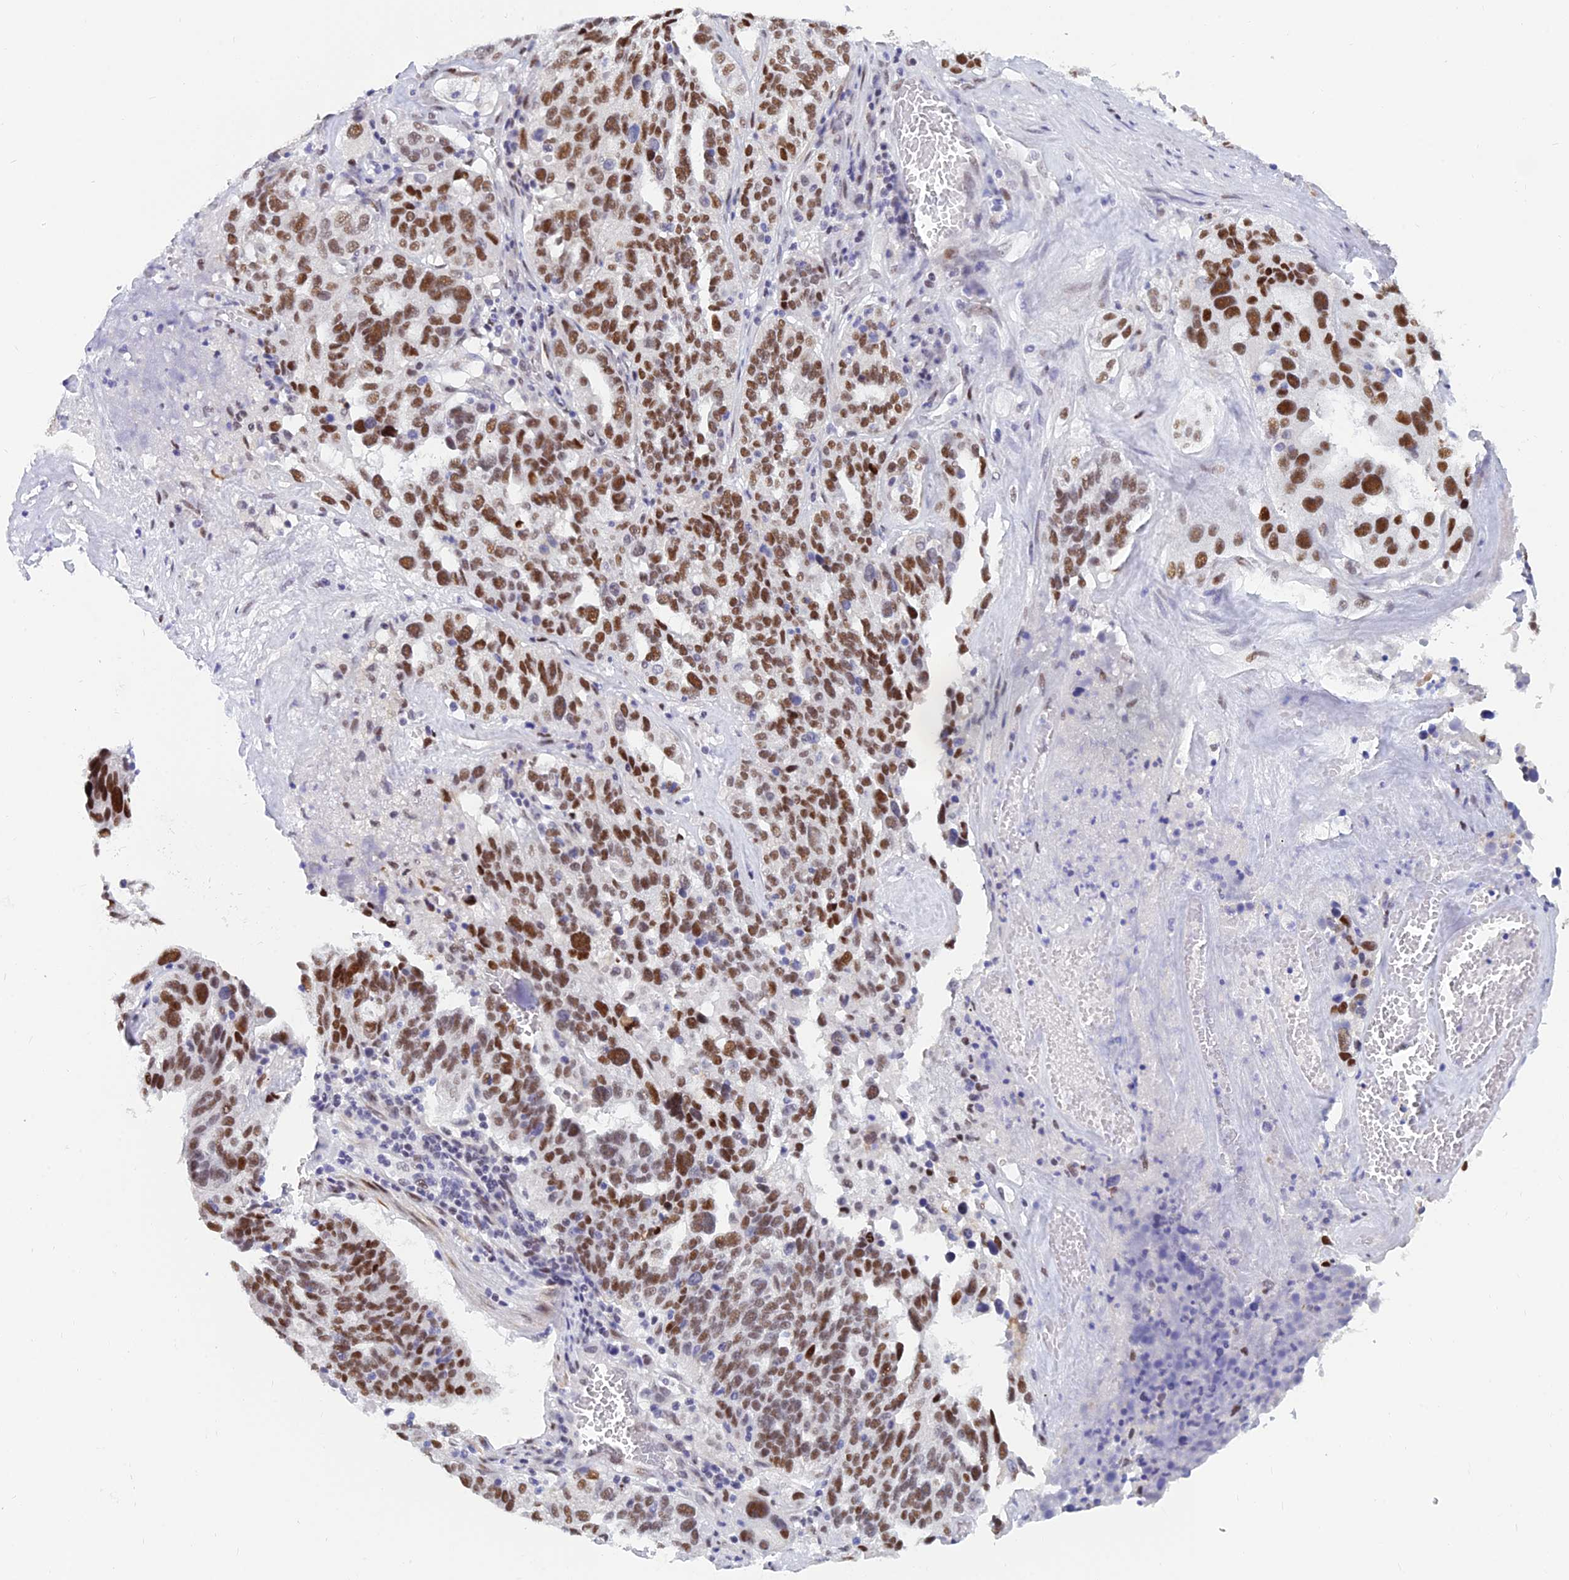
{"staining": {"intensity": "strong", "quantity": ">75%", "location": "nuclear"}, "tissue": "ovarian cancer", "cell_type": "Tumor cells", "image_type": "cancer", "snomed": [{"axis": "morphology", "description": "Cystadenocarcinoma, serous, NOS"}, {"axis": "topography", "description": "Ovary"}], "caption": "Immunohistochemistry (IHC) micrograph of neoplastic tissue: human ovarian serous cystadenocarcinoma stained using immunohistochemistry exhibits high levels of strong protein expression localized specifically in the nuclear of tumor cells, appearing as a nuclear brown color.", "gene": "CLK4", "patient": {"sex": "female", "age": 59}}